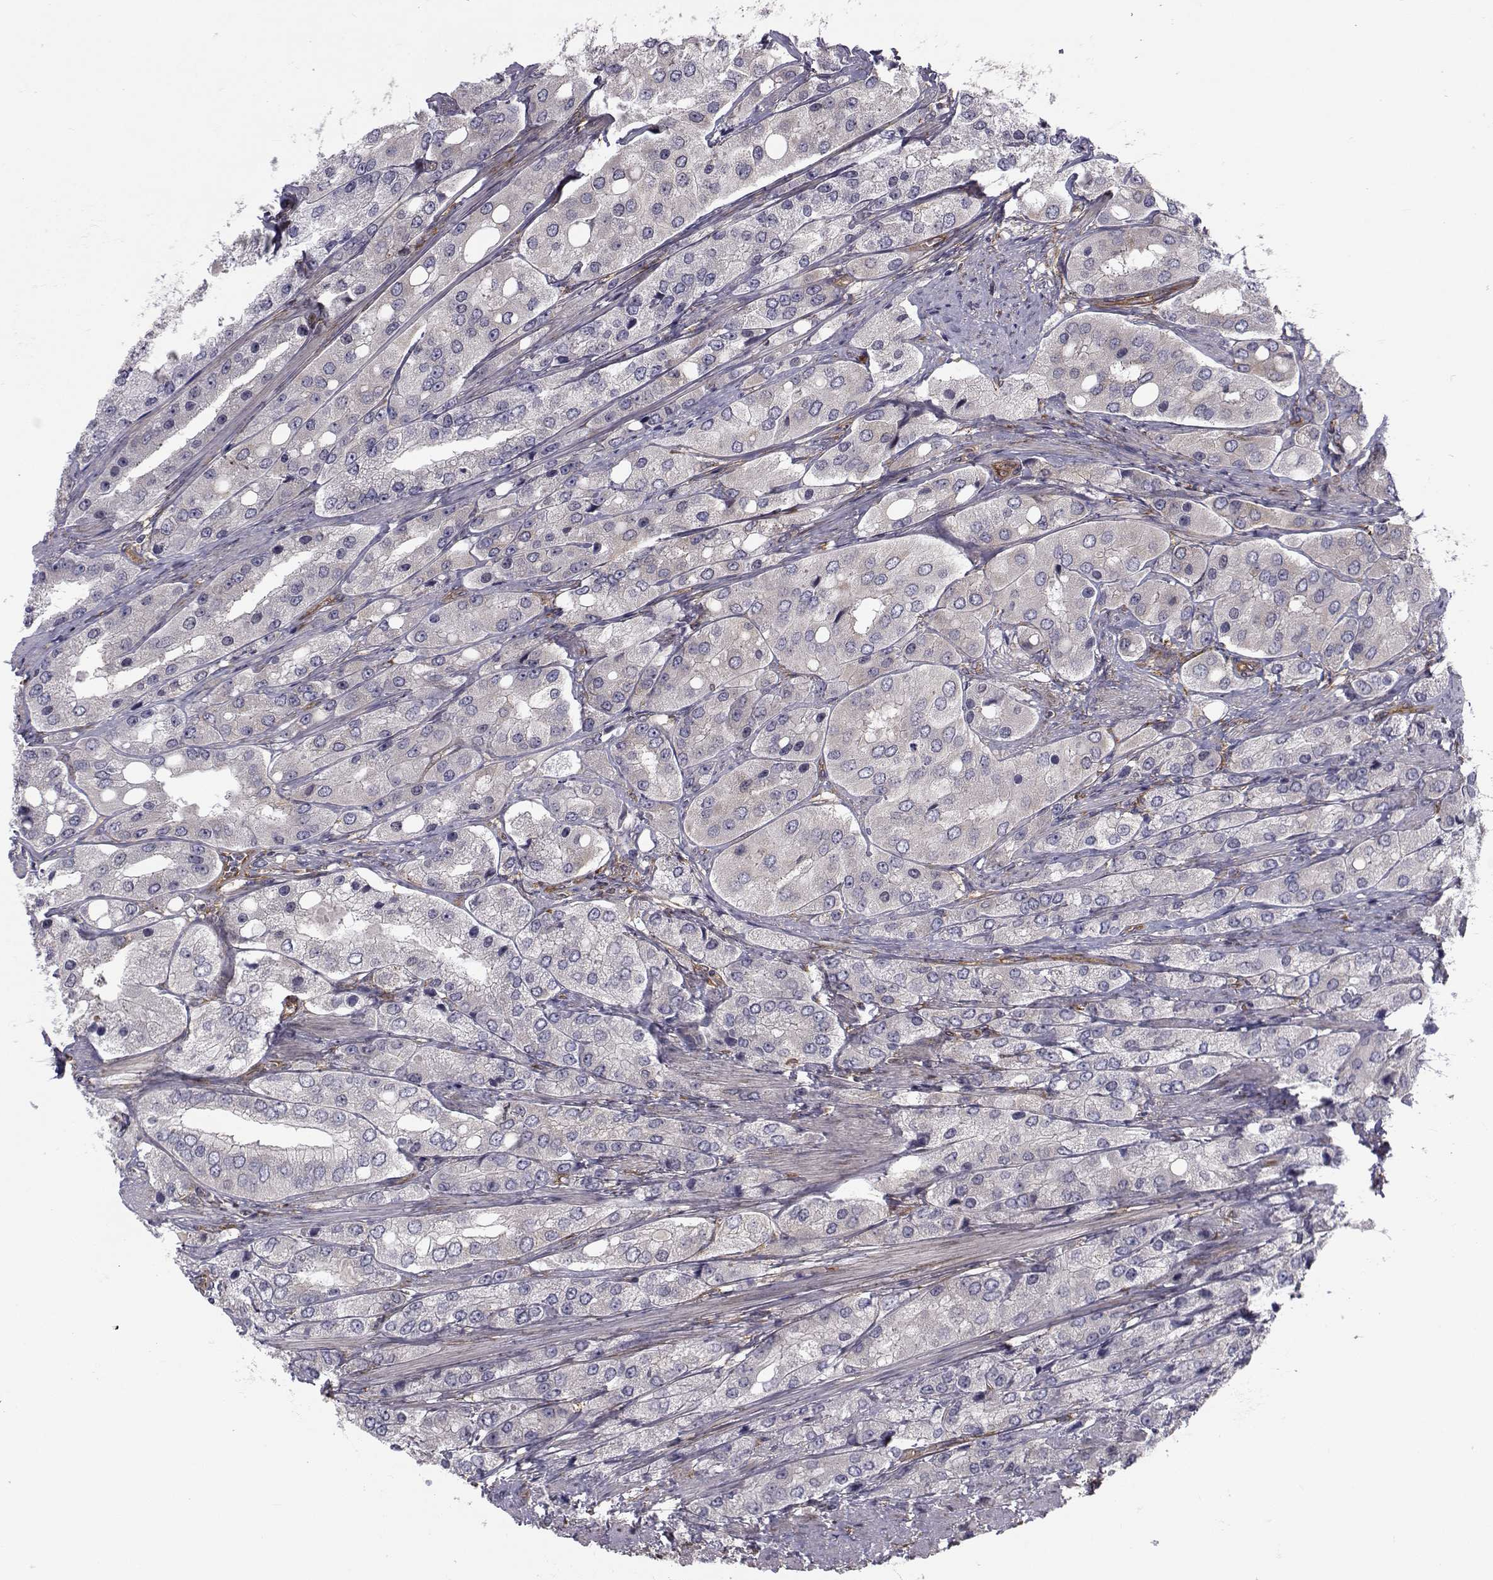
{"staining": {"intensity": "negative", "quantity": "none", "location": "none"}, "tissue": "prostate cancer", "cell_type": "Tumor cells", "image_type": "cancer", "snomed": [{"axis": "morphology", "description": "Adenocarcinoma, Low grade"}, {"axis": "topography", "description": "Prostate"}], "caption": "A photomicrograph of human adenocarcinoma (low-grade) (prostate) is negative for staining in tumor cells.", "gene": "TRIP10", "patient": {"sex": "male", "age": 69}}